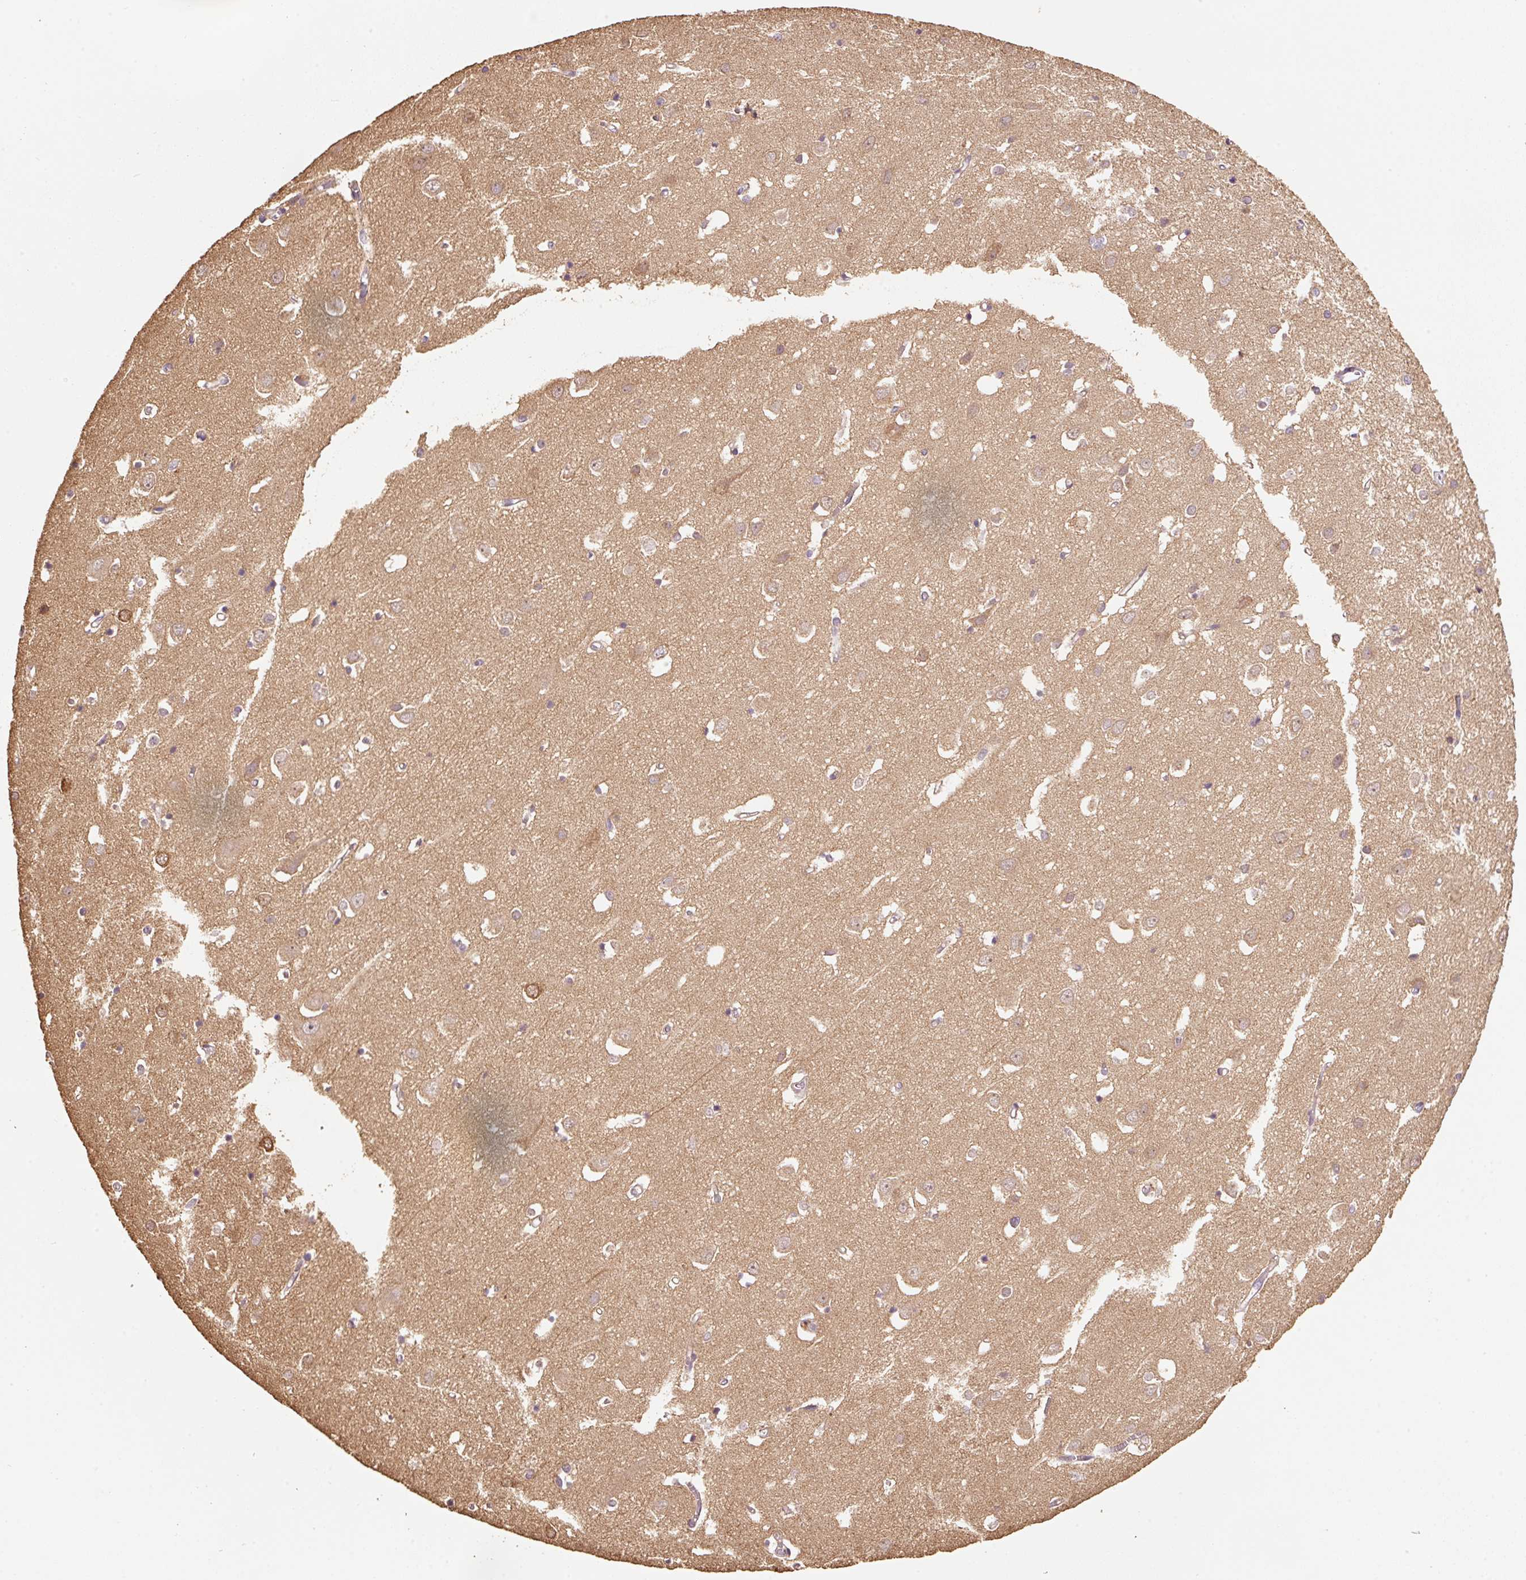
{"staining": {"intensity": "weak", "quantity": "<25%", "location": "cytoplasmic/membranous"}, "tissue": "cerebral cortex", "cell_type": "Endothelial cells", "image_type": "normal", "snomed": [{"axis": "morphology", "description": "Normal tissue, NOS"}, {"axis": "topography", "description": "Cerebral cortex"}], "caption": "This histopathology image is of normal cerebral cortex stained with immunohistochemistry to label a protein in brown with the nuclei are counter-stained blue. There is no staining in endothelial cells.", "gene": "HERC2", "patient": {"sex": "male", "age": 70}}